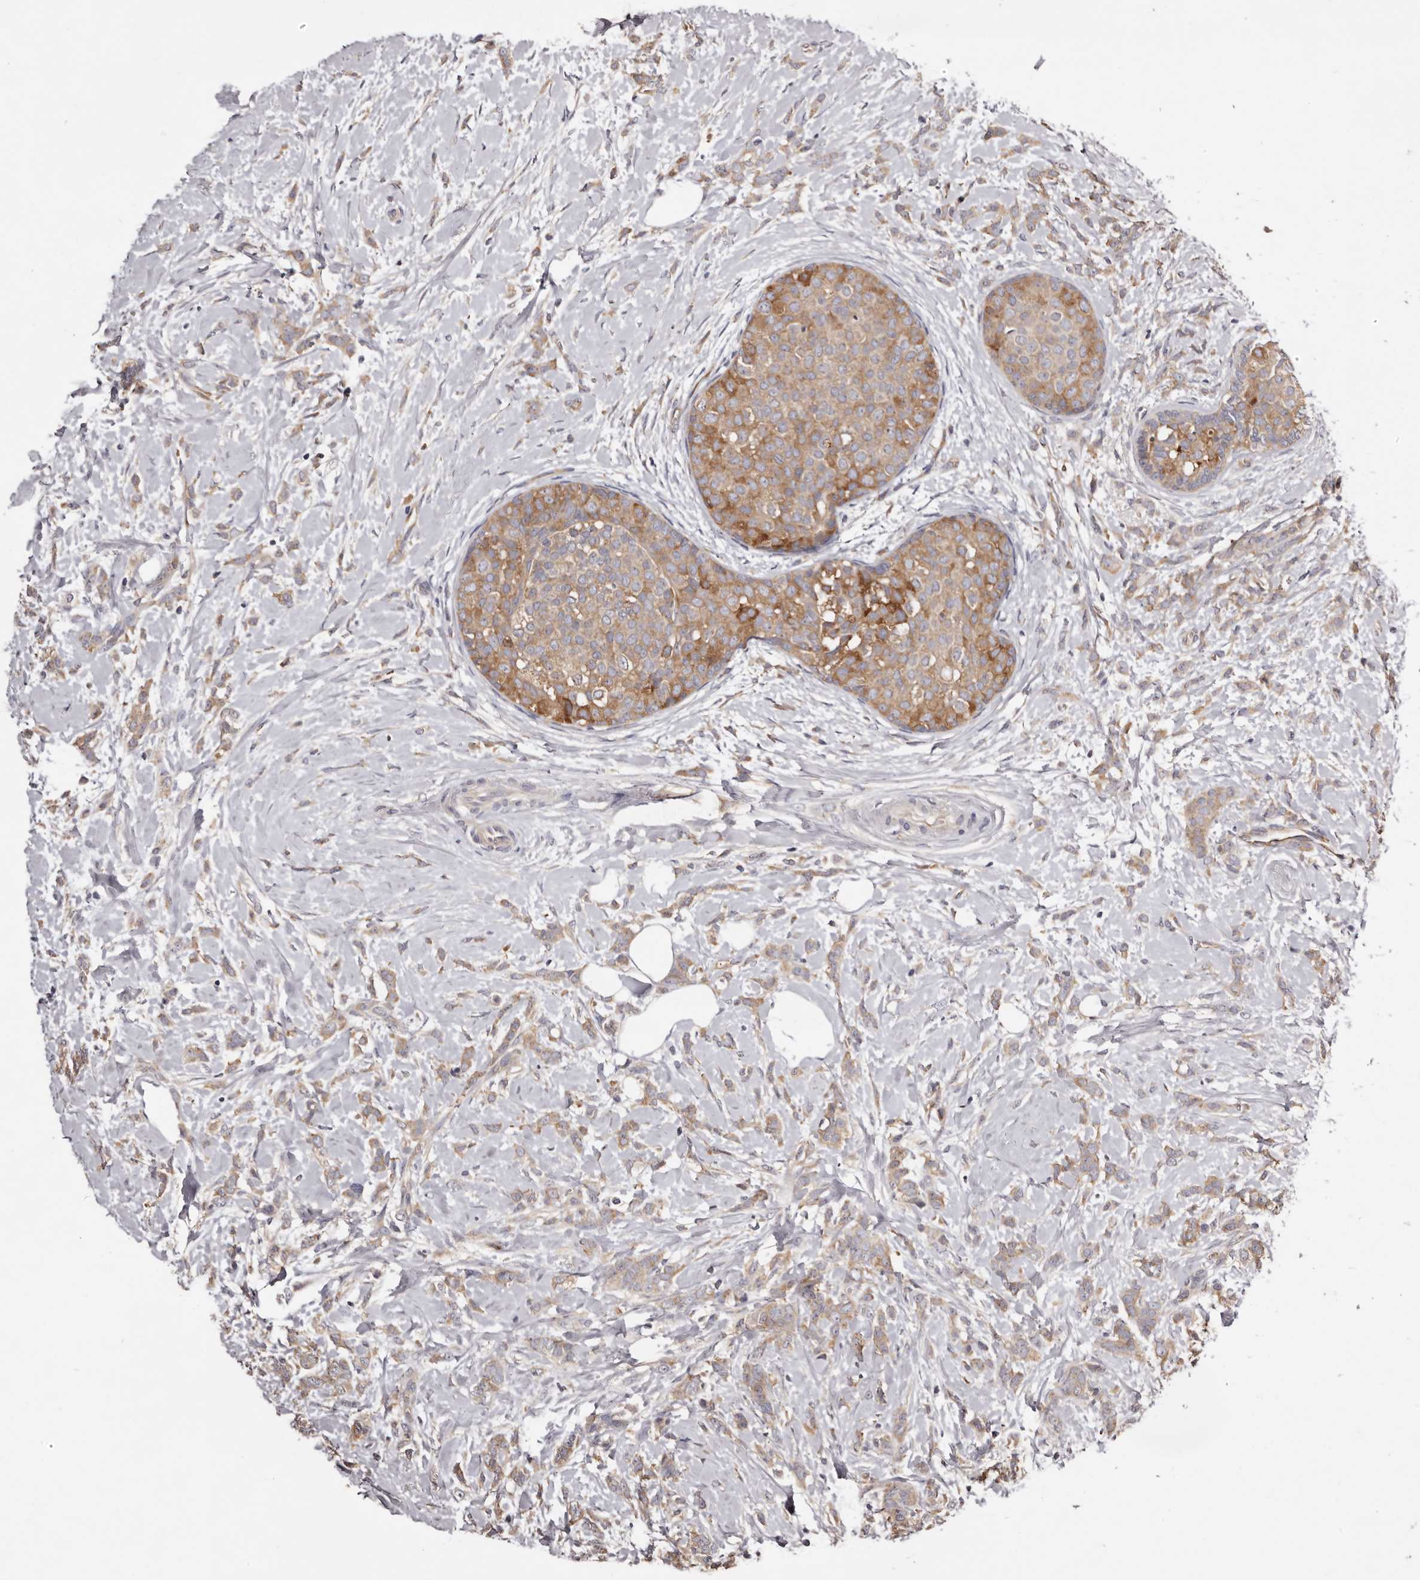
{"staining": {"intensity": "moderate", "quantity": ">75%", "location": "cytoplasmic/membranous"}, "tissue": "breast cancer", "cell_type": "Tumor cells", "image_type": "cancer", "snomed": [{"axis": "morphology", "description": "Lobular carcinoma, in situ"}, {"axis": "morphology", "description": "Lobular carcinoma"}, {"axis": "topography", "description": "Breast"}], "caption": "Tumor cells reveal moderate cytoplasmic/membranous expression in approximately >75% of cells in breast cancer (lobular carcinoma in situ). (Brightfield microscopy of DAB IHC at high magnification).", "gene": "LTV1", "patient": {"sex": "female", "age": 41}}